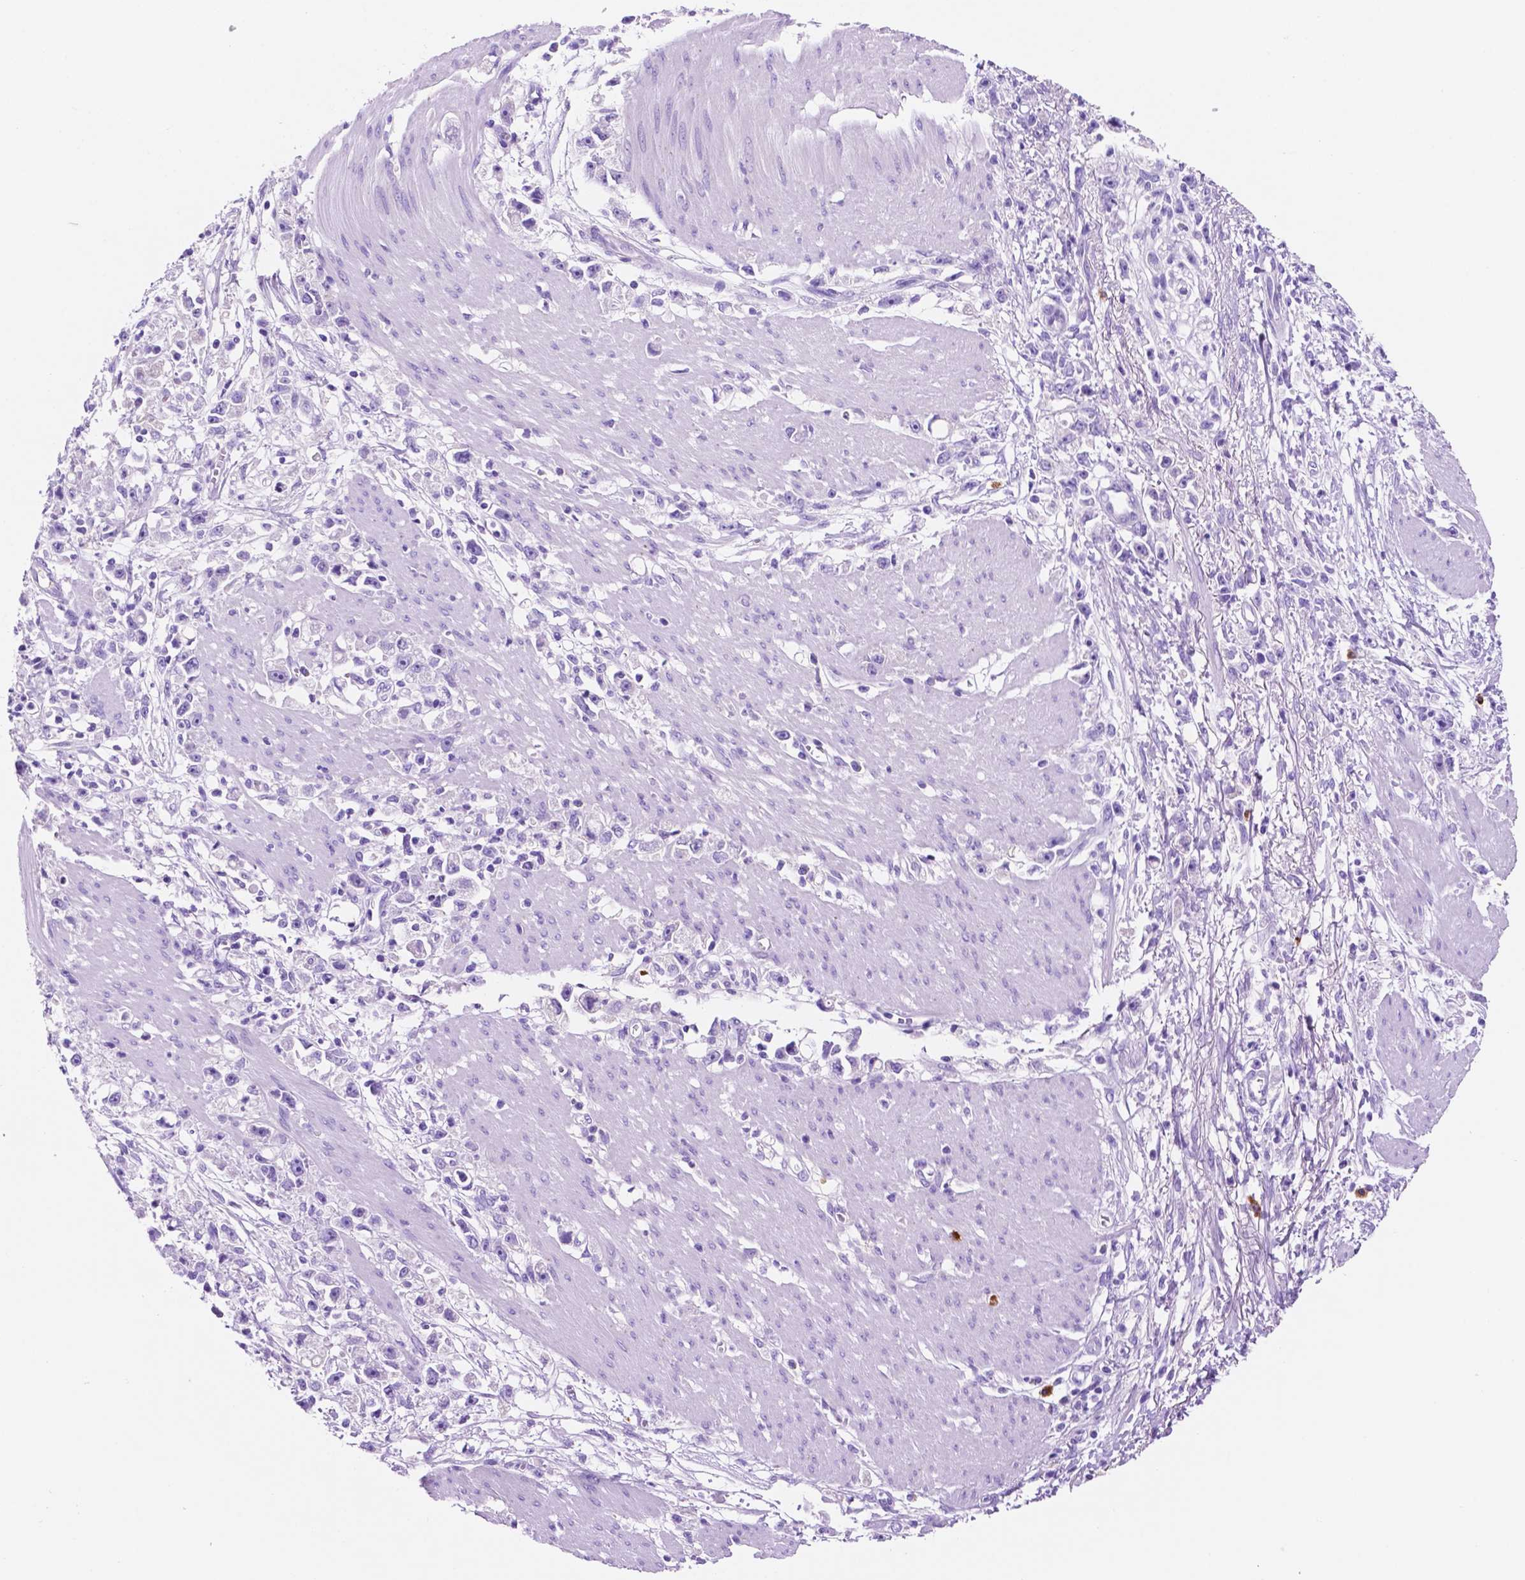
{"staining": {"intensity": "negative", "quantity": "none", "location": "none"}, "tissue": "stomach cancer", "cell_type": "Tumor cells", "image_type": "cancer", "snomed": [{"axis": "morphology", "description": "Adenocarcinoma, NOS"}, {"axis": "topography", "description": "Stomach"}], "caption": "Histopathology image shows no protein positivity in tumor cells of stomach adenocarcinoma tissue.", "gene": "FOXB2", "patient": {"sex": "female", "age": 59}}